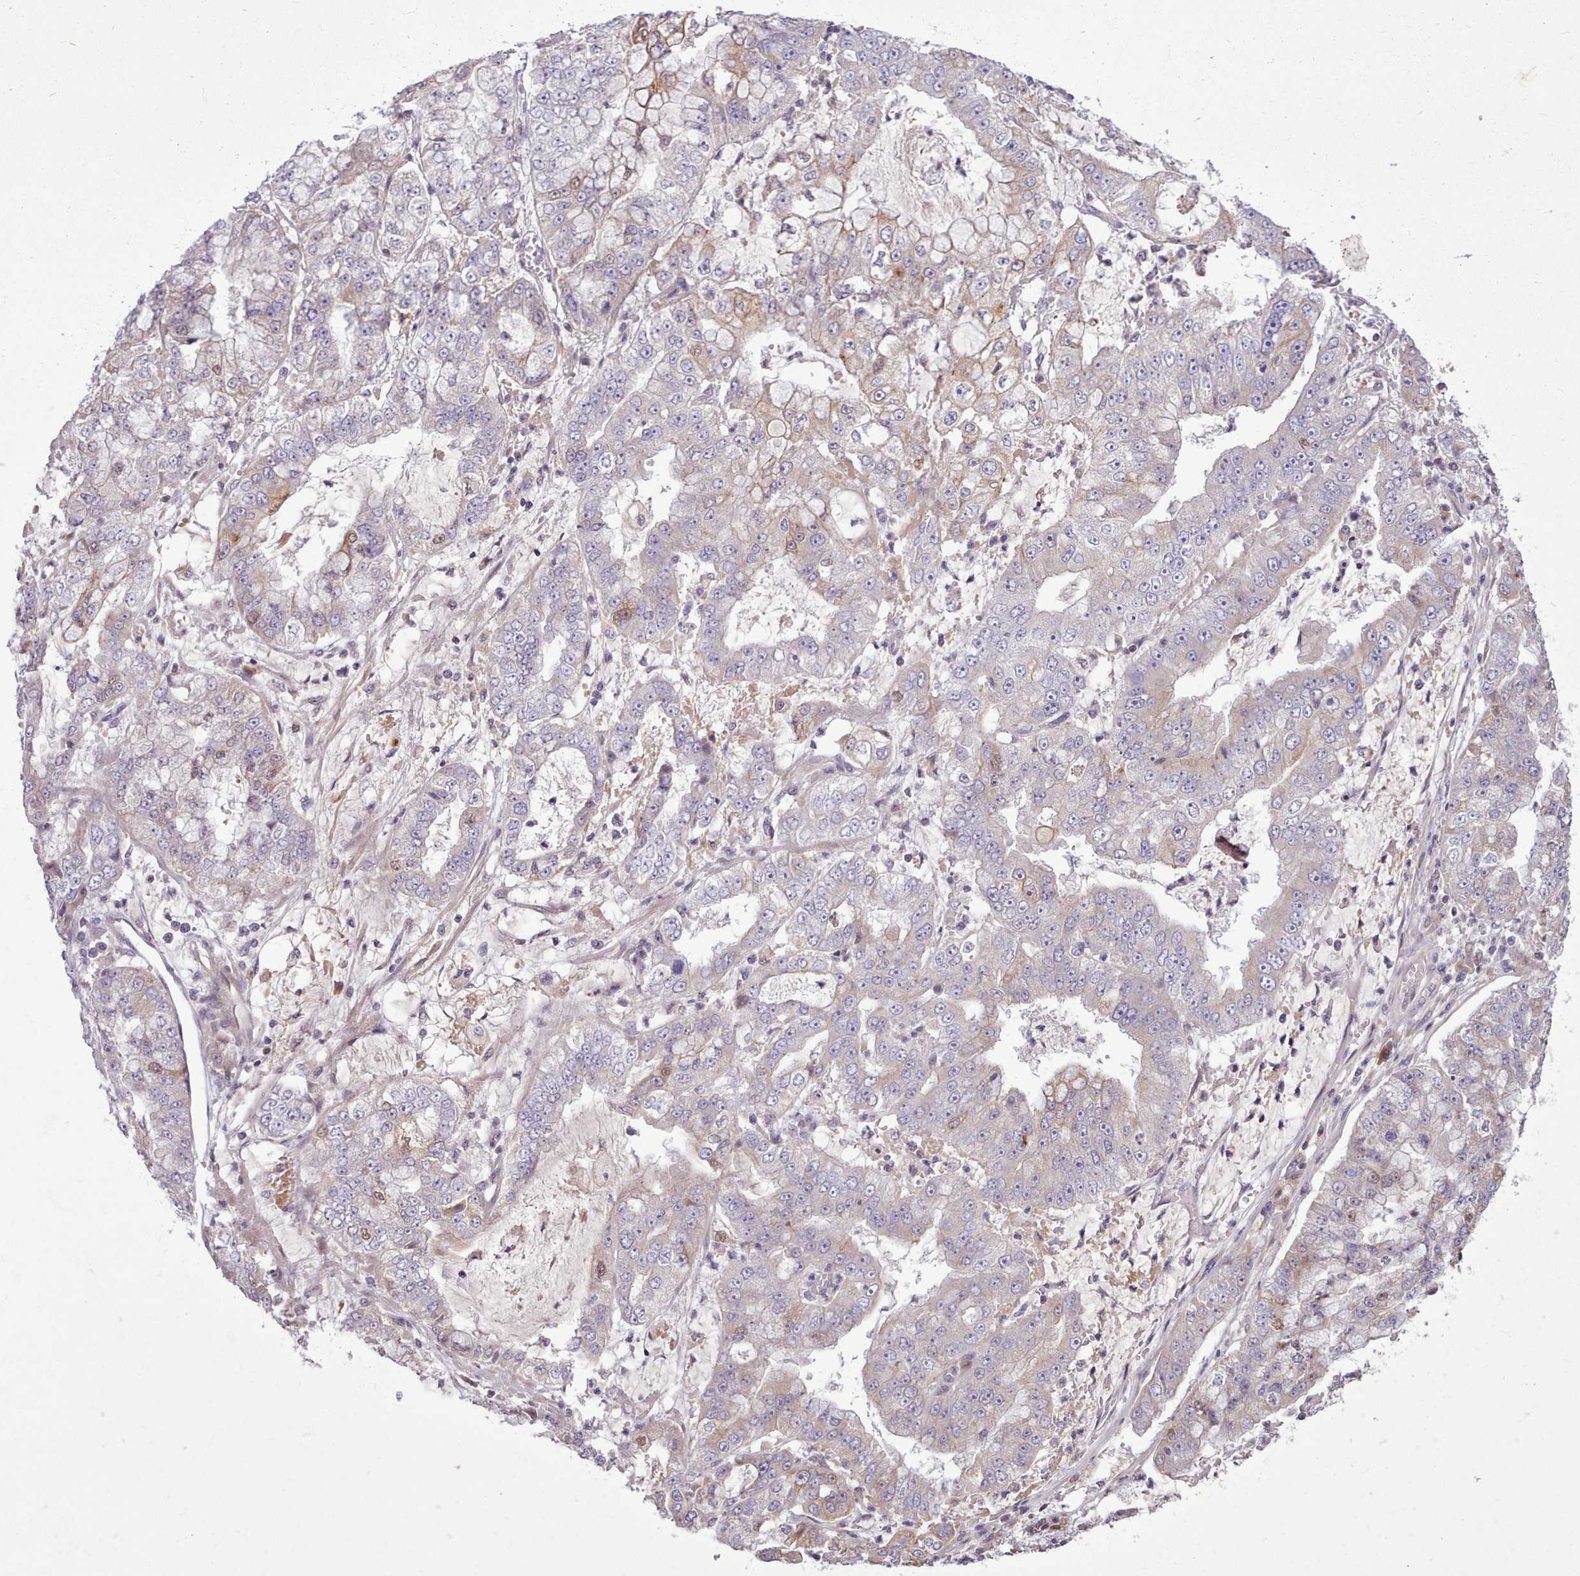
{"staining": {"intensity": "weak", "quantity": "<25%", "location": "cytoplasmic/membranous,nuclear"}, "tissue": "stomach cancer", "cell_type": "Tumor cells", "image_type": "cancer", "snomed": [{"axis": "morphology", "description": "Adenocarcinoma, NOS"}, {"axis": "topography", "description": "Stomach"}], "caption": "This is a micrograph of immunohistochemistry (IHC) staining of adenocarcinoma (stomach), which shows no expression in tumor cells.", "gene": "NMRK1", "patient": {"sex": "male", "age": 76}}